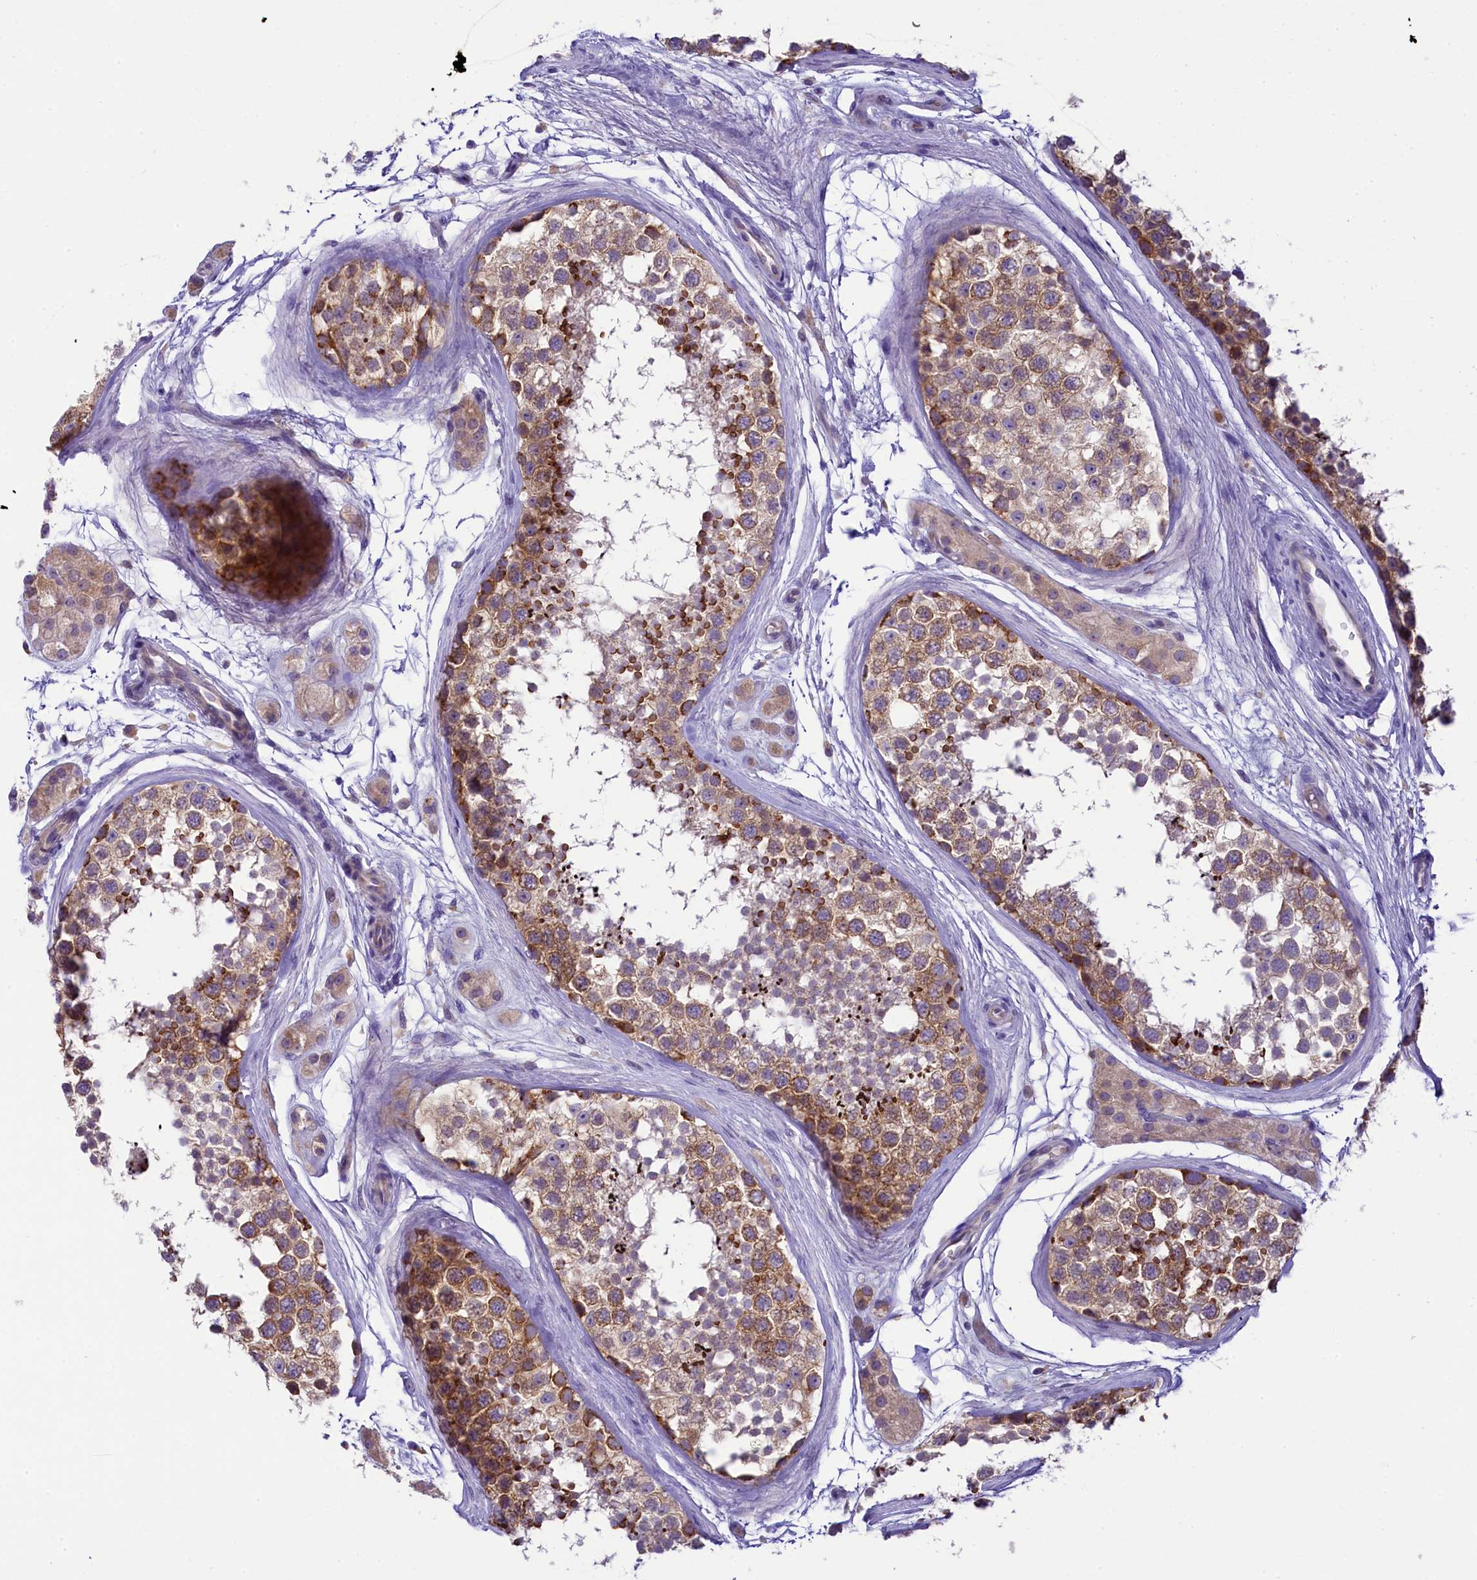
{"staining": {"intensity": "moderate", "quantity": "25%-75%", "location": "cytoplasmic/membranous"}, "tissue": "testis", "cell_type": "Cells in seminiferous ducts", "image_type": "normal", "snomed": [{"axis": "morphology", "description": "Normal tissue, NOS"}, {"axis": "topography", "description": "Testis"}], "caption": "Unremarkable testis displays moderate cytoplasmic/membranous expression in approximately 25%-75% of cells in seminiferous ducts.", "gene": "LARP4", "patient": {"sex": "male", "age": 56}}